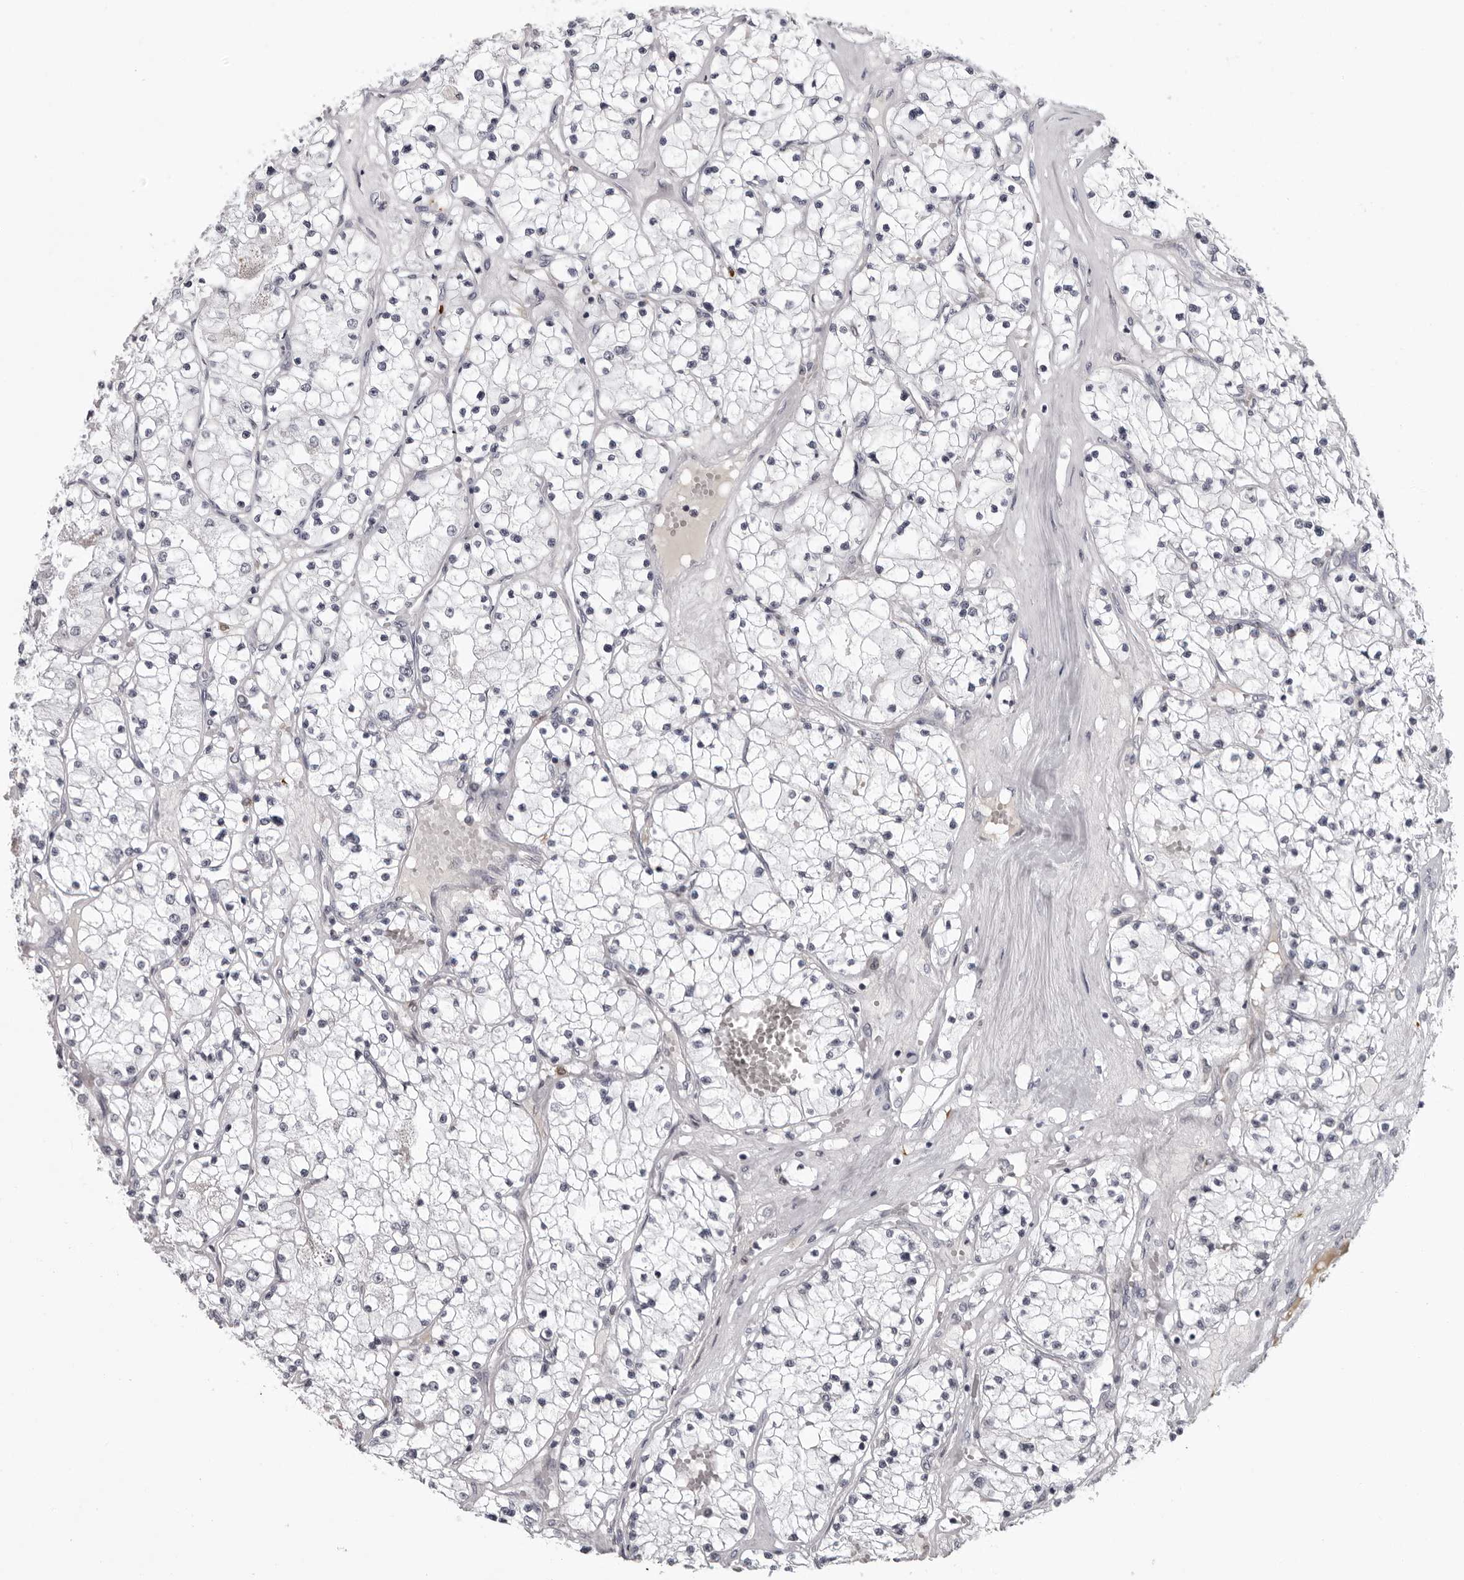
{"staining": {"intensity": "negative", "quantity": "none", "location": "none"}, "tissue": "renal cancer", "cell_type": "Tumor cells", "image_type": "cancer", "snomed": [{"axis": "morphology", "description": "Normal tissue, NOS"}, {"axis": "morphology", "description": "Adenocarcinoma, NOS"}, {"axis": "topography", "description": "Kidney"}], "caption": "Immunohistochemistry (IHC) micrograph of neoplastic tissue: renal cancer stained with DAB exhibits no significant protein expression in tumor cells. (IHC, brightfield microscopy, high magnification).", "gene": "EXOSC10", "patient": {"sex": "male", "age": 68}}